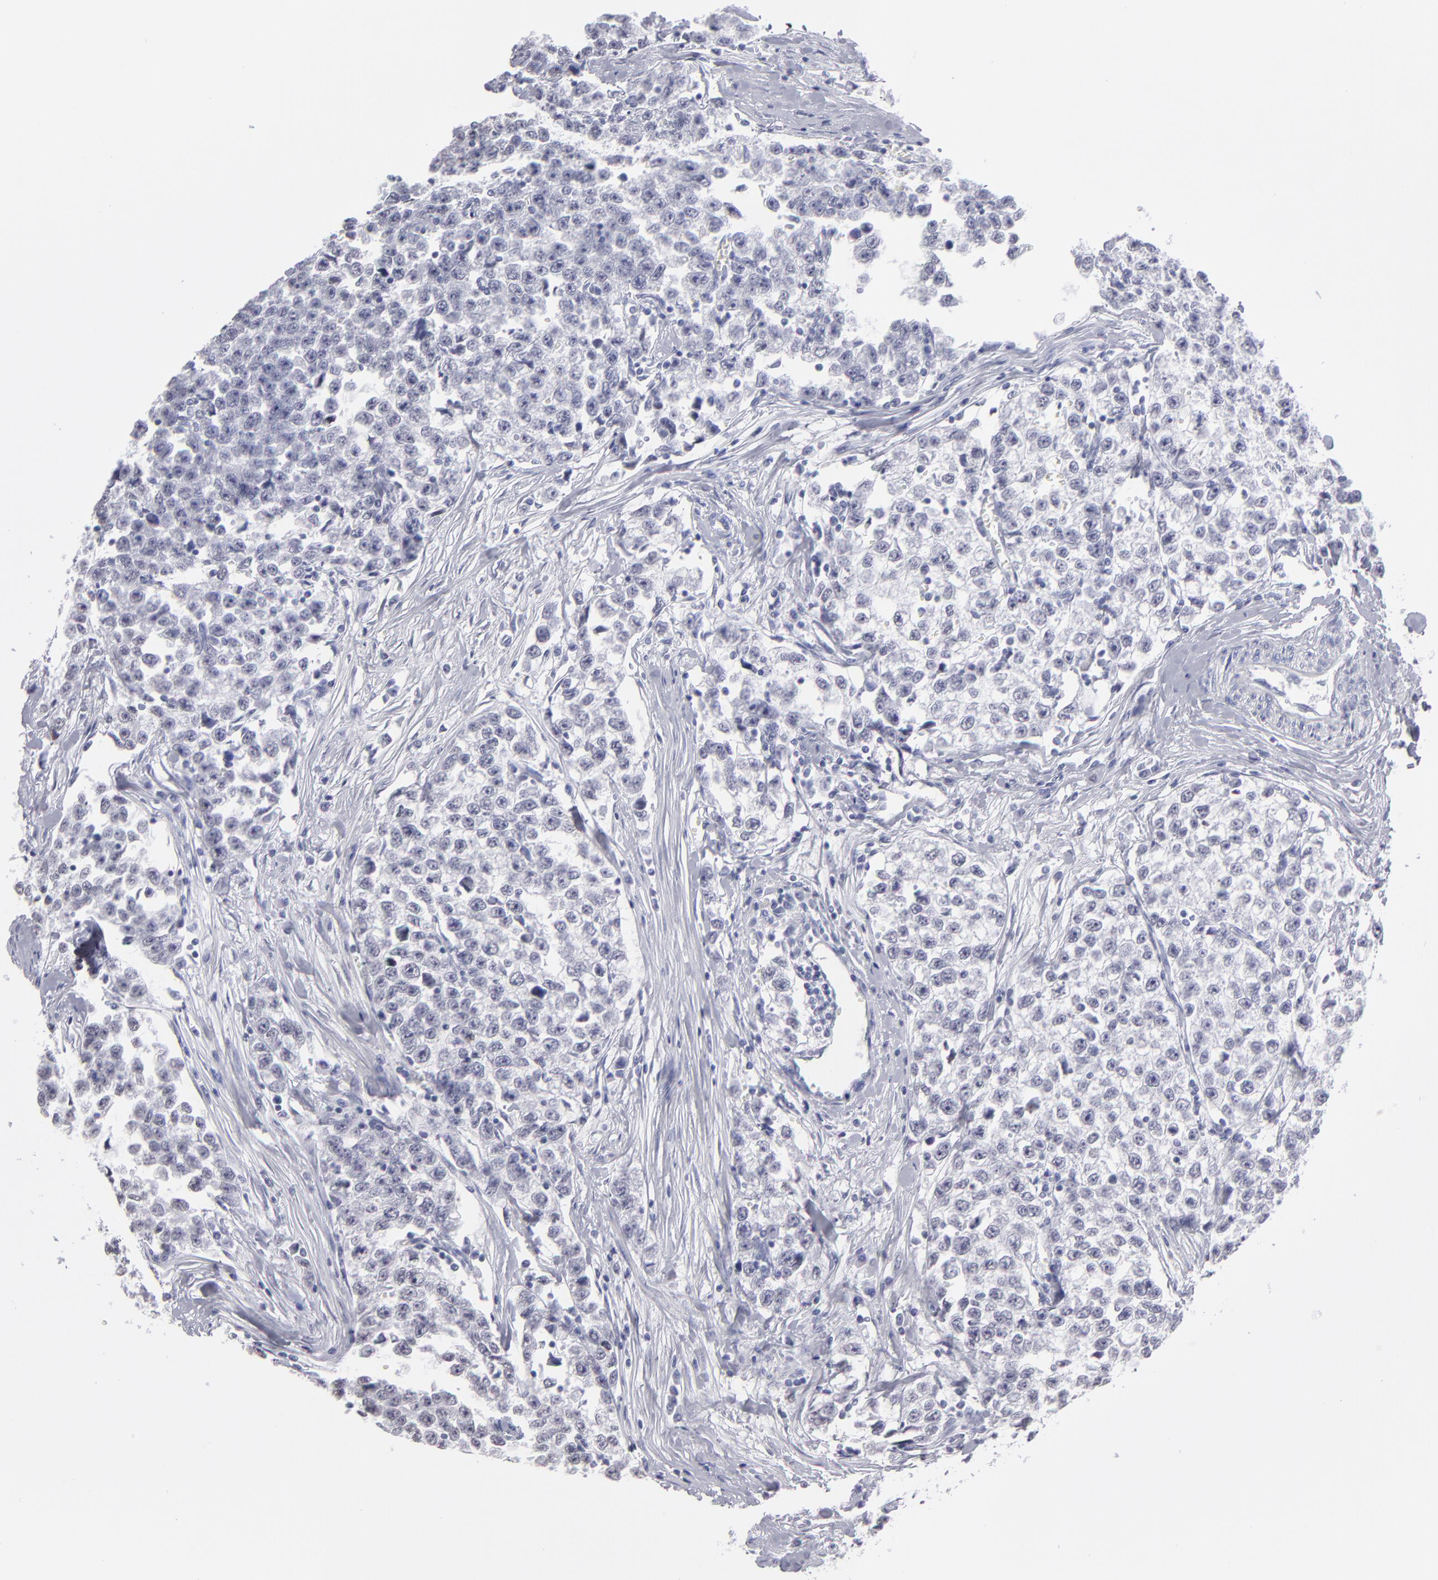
{"staining": {"intensity": "negative", "quantity": "none", "location": "none"}, "tissue": "testis cancer", "cell_type": "Tumor cells", "image_type": "cancer", "snomed": [{"axis": "morphology", "description": "Seminoma, NOS"}, {"axis": "morphology", "description": "Carcinoma, Embryonal, NOS"}, {"axis": "topography", "description": "Testis"}], "caption": "Testis seminoma was stained to show a protein in brown. There is no significant staining in tumor cells.", "gene": "ALDOB", "patient": {"sex": "male", "age": 30}}